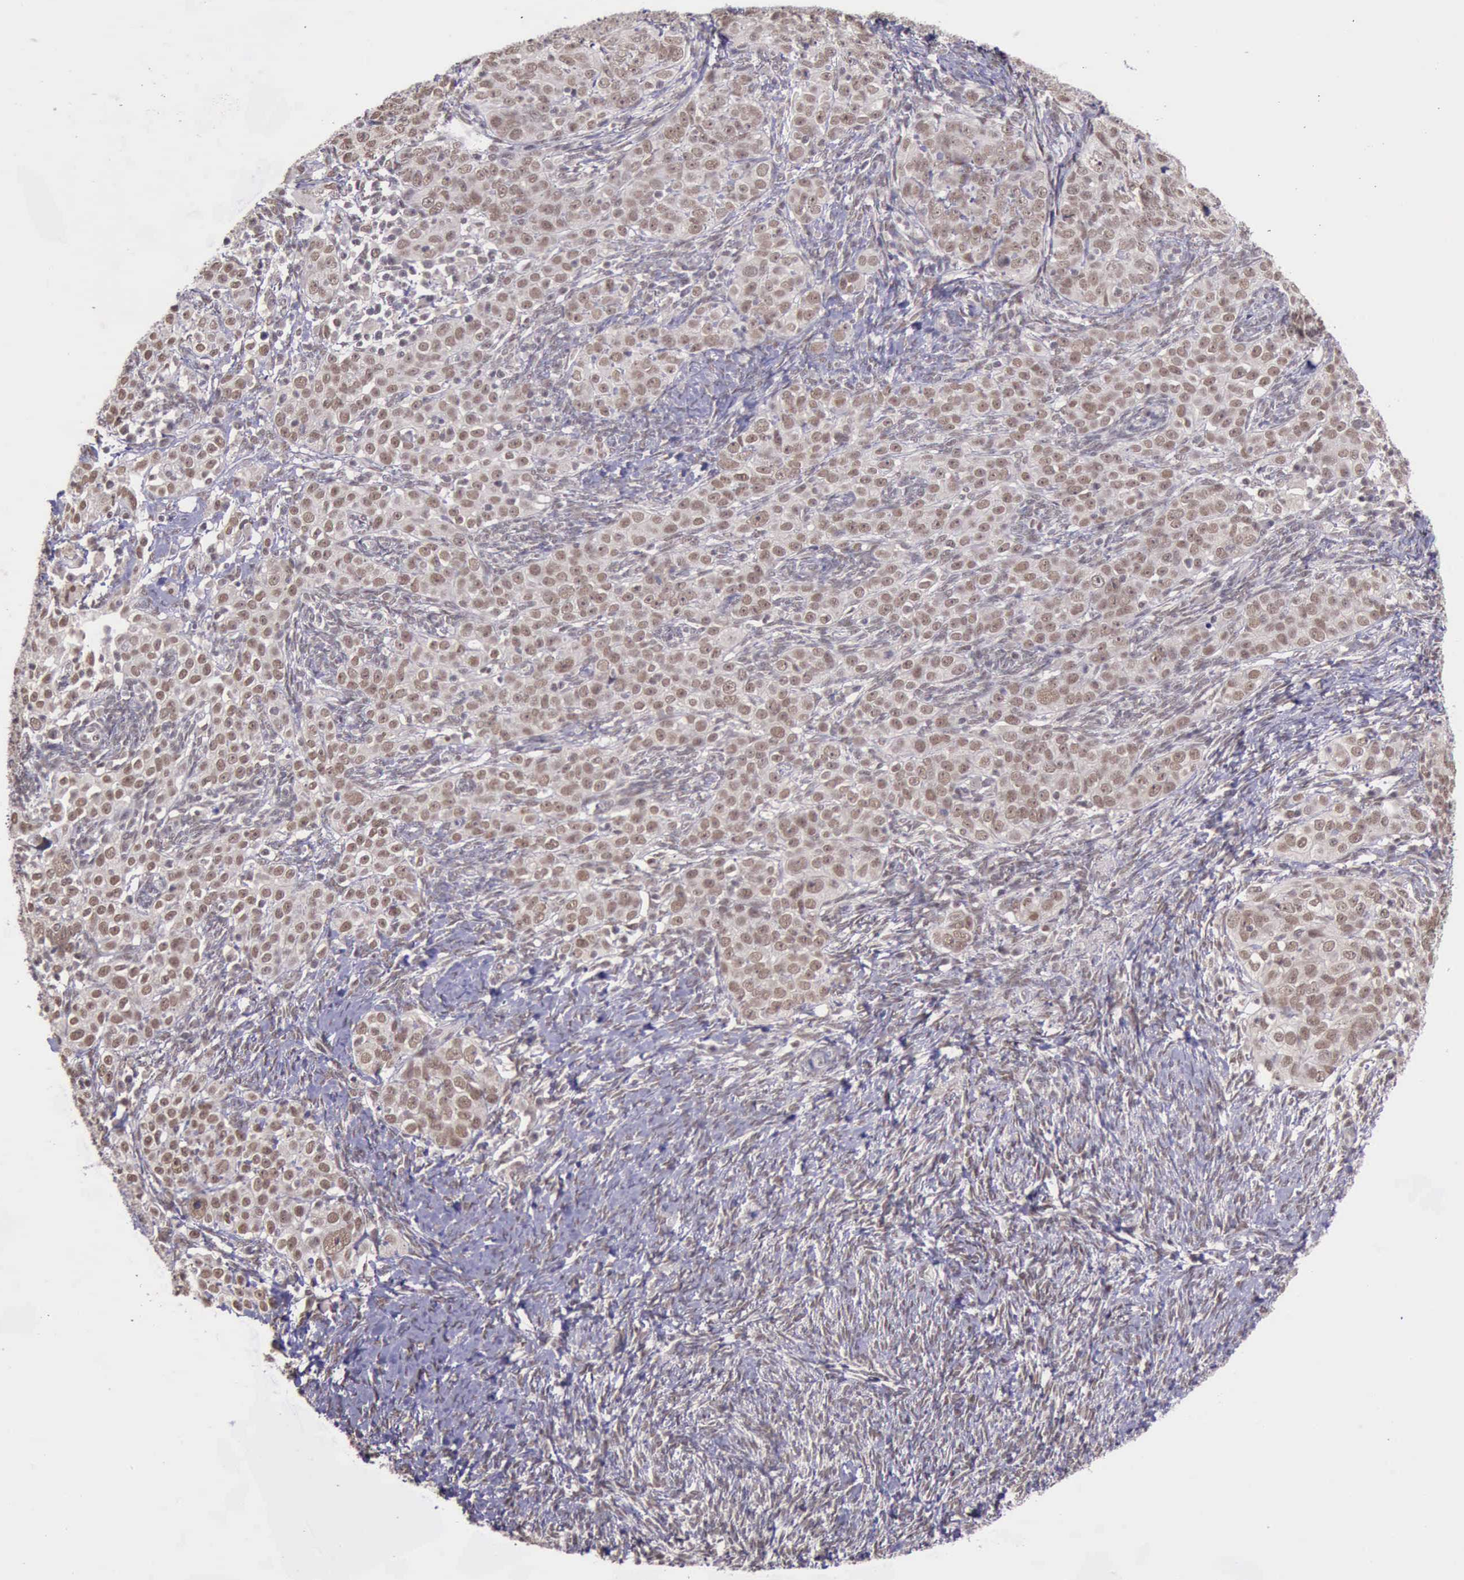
{"staining": {"intensity": "weak", "quantity": ">75%", "location": "nuclear"}, "tissue": "ovarian cancer", "cell_type": "Tumor cells", "image_type": "cancer", "snomed": [{"axis": "morphology", "description": "Normal tissue, NOS"}, {"axis": "morphology", "description": "Cystadenocarcinoma, serous, NOS"}, {"axis": "topography", "description": "Ovary"}], "caption": "Immunohistochemistry (IHC) photomicrograph of neoplastic tissue: human serous cystadenocarcinoma (ovarian) stained using immunohistochemistry demonstrates low levels of weak protein expression localized specifically in the nuclear of tumor cells, appearing as a nuclear brown color.", "gene": "PRPF39", "patient": {"sex": "female", "age": 62}}